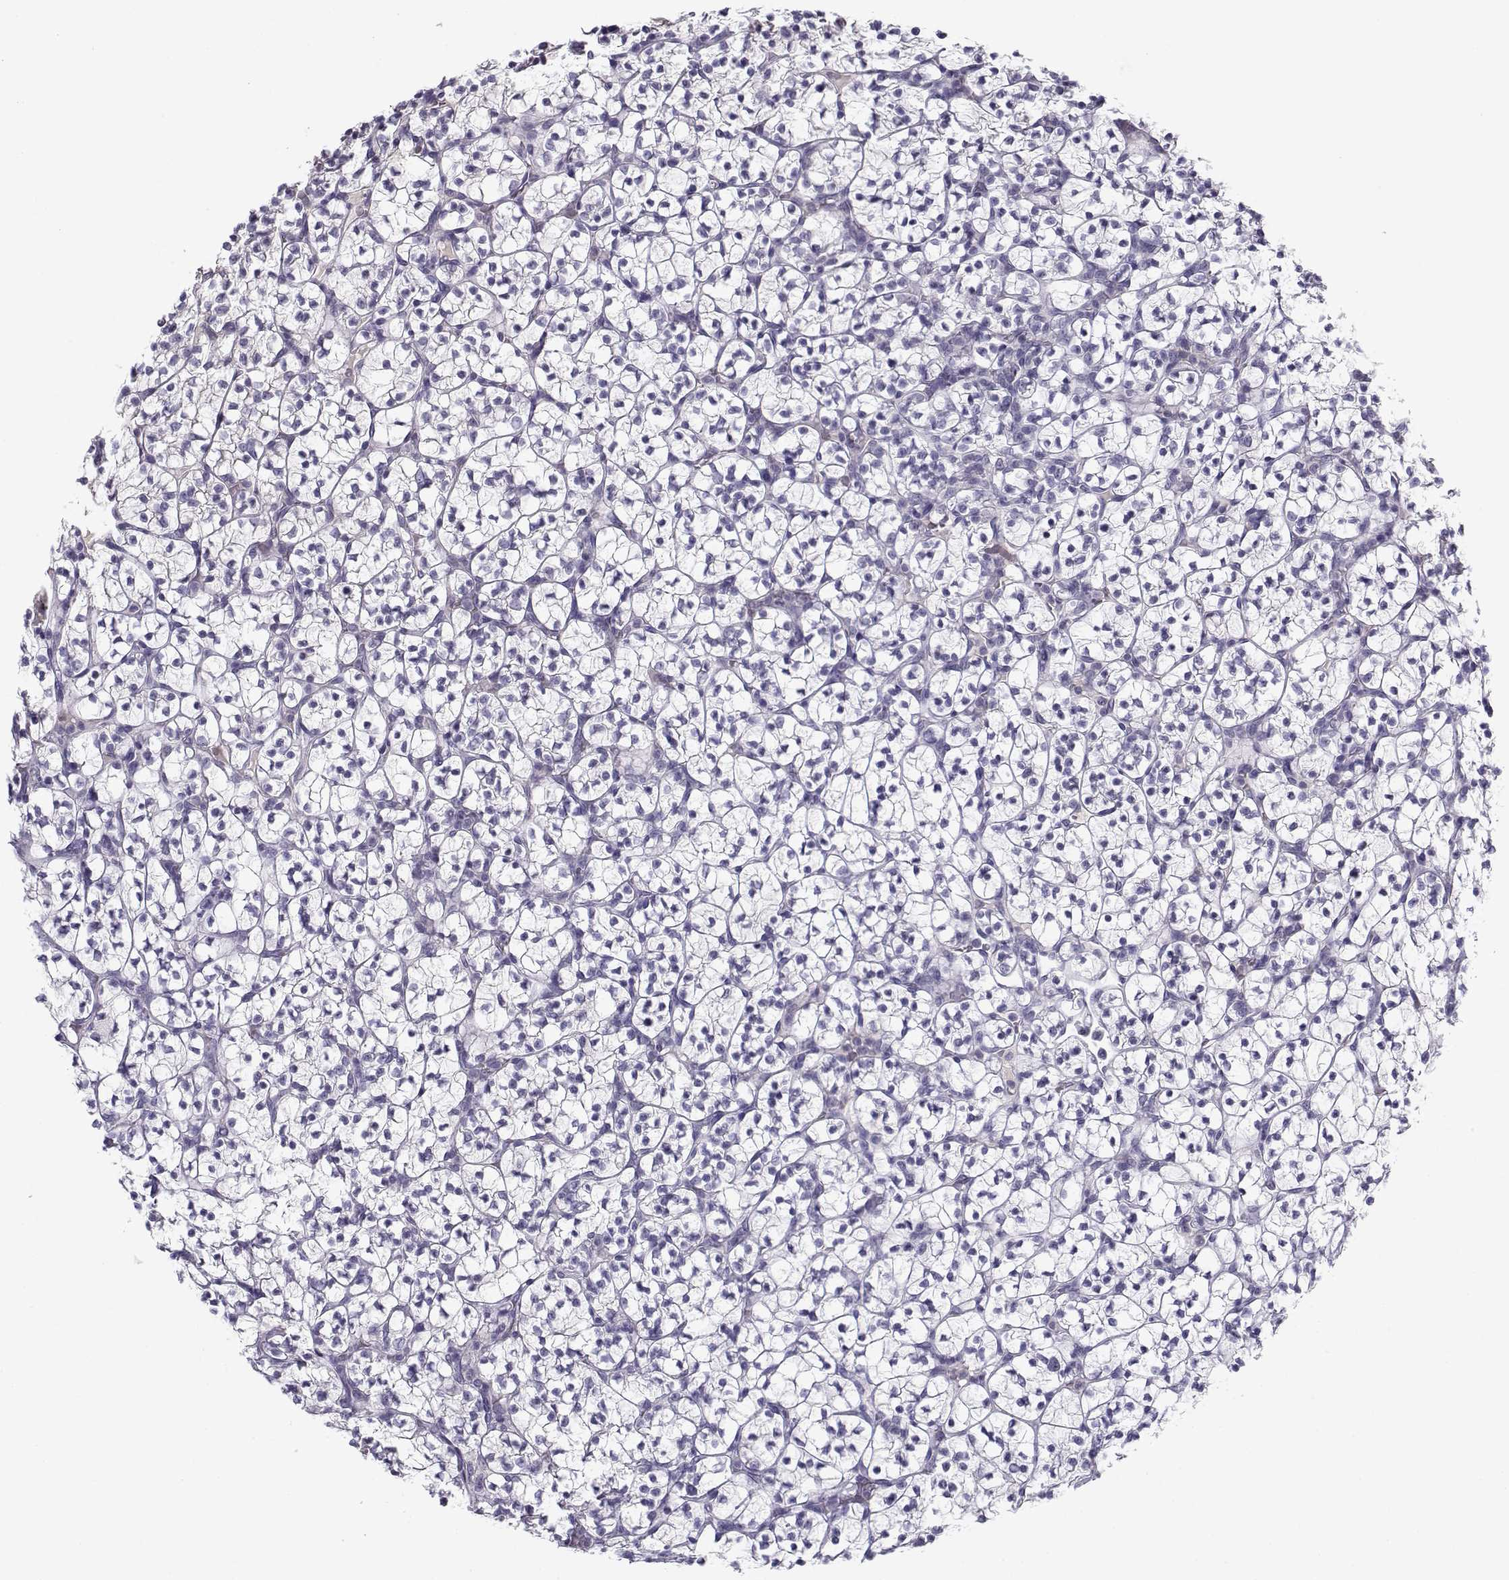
{"staining": {"intensity": "negative", "quantity": "none", "location": "none"}, "tissue": "renal cancer", "cell_type": "Tumor cells", "image_type": "cancer", "snomed": [{"axis": "morphology", "description": "Adenocarcinoma, NOS"}, {"axis": "topography", "description": "Kidney"}], "caption": "Immunohistochemistry micrograph of neoplastic tissue: human renal adenocarcinoma stained with DAB (3,3'-diaminobenzidine) reveals no significant protein staining in tumor cells. The staining is performed using DAB brown chromogen with nuclei counter-stained in using hematoxylin.", "gene": "CFAP77", "patient": {"sex": "female", "age": 89}}